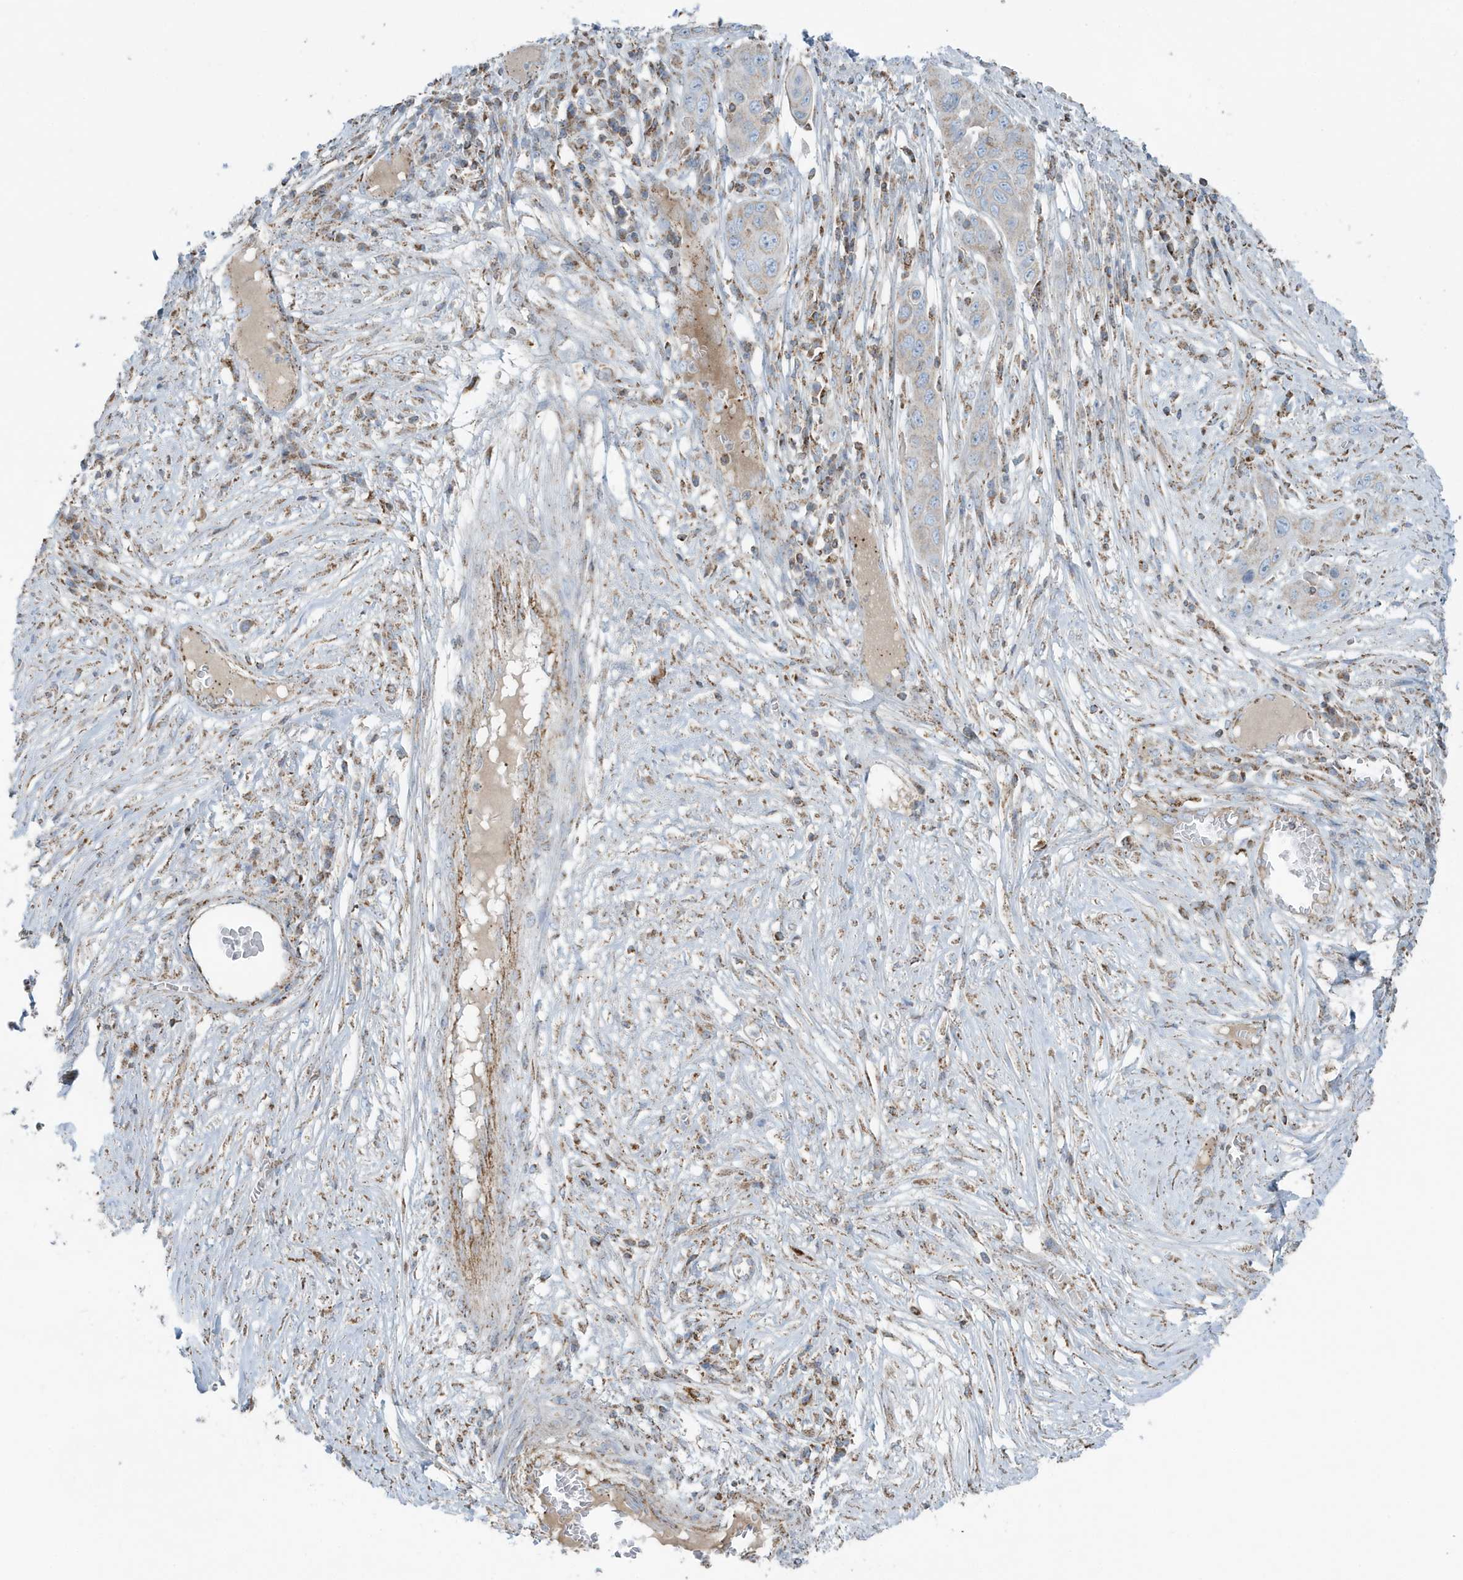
{"staining": {"intensity": "weak", "quantity": "<25%", "location": "cytoplasmic/membranous"}, "tissue": "skin cancer", "cell_type": "Tumor cells", "image_type": "cancer", "snomed": [{"axis": "morphology", "description": "Squamous cell carcinoma, NOS"}, {"axis": "topography", "description": "Skin"}], "caption": "Protein analysis of skin squamous cell carcinoma exhibits no significant staining in tumor cells.", "gene": "RAB11FIP3", "patient": {"sex": "male", "age": 55}}